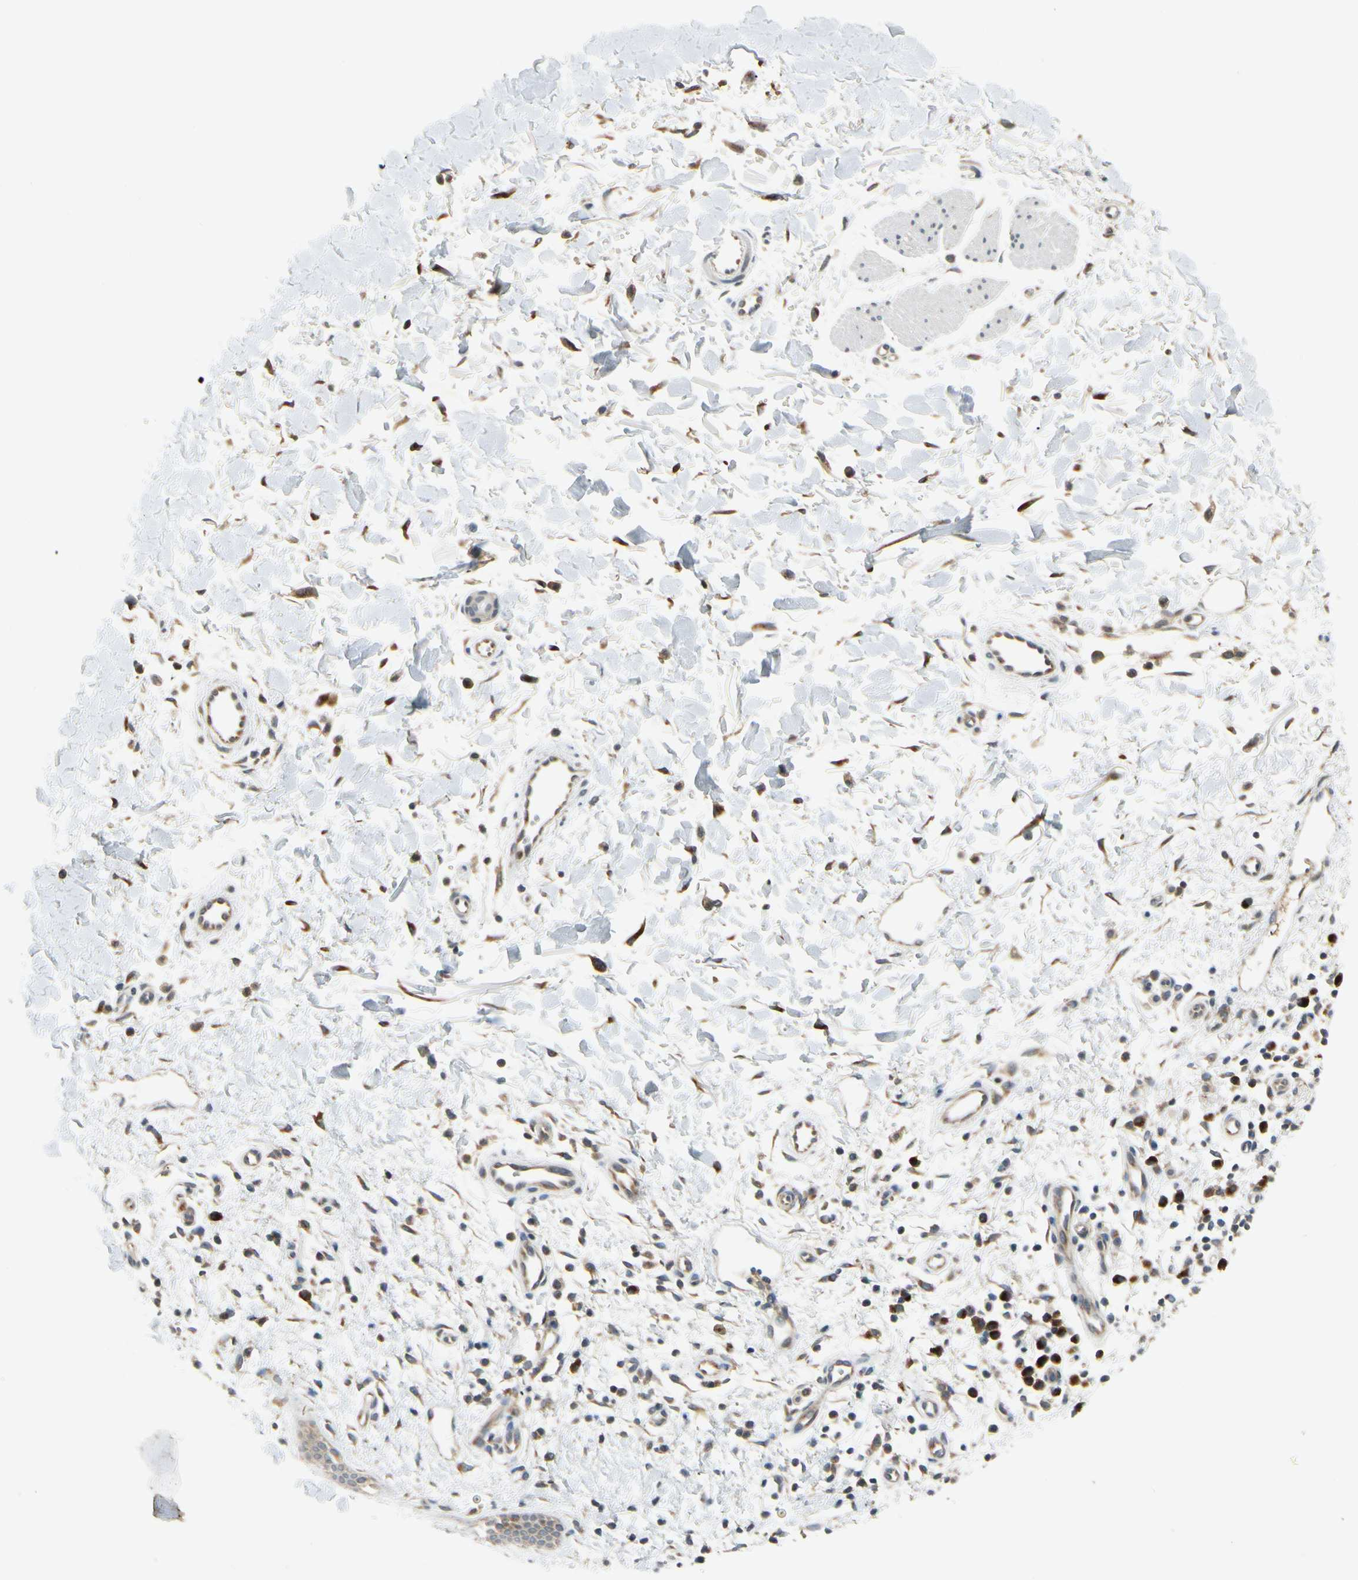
{"staining": {"intensity": "weak", "quantity": ">75%", "location": "cytoplasmic/membranous"}, "tissue": "skin cancer", "cell_type": "Tumor cells", "image_type": "cancer", "snomed": [{"axis": "morphology", "description": "Normal tissue, NOS"}, {"axis": "morphology", "description": "Basal cell carcinoma"}, {"axis": "topography", "description": "Skin"}], "caption": "Skin basal cell carcinoma was stained to show a protein in brown. There is low levels of weak cytoplasmic/membranous staining in about >75% of tumor cells. (DAB IHC with brightfield microscopy, high magnification).", "gene": "MANSC1", "patient": {"sex": "female", "age": 69}}